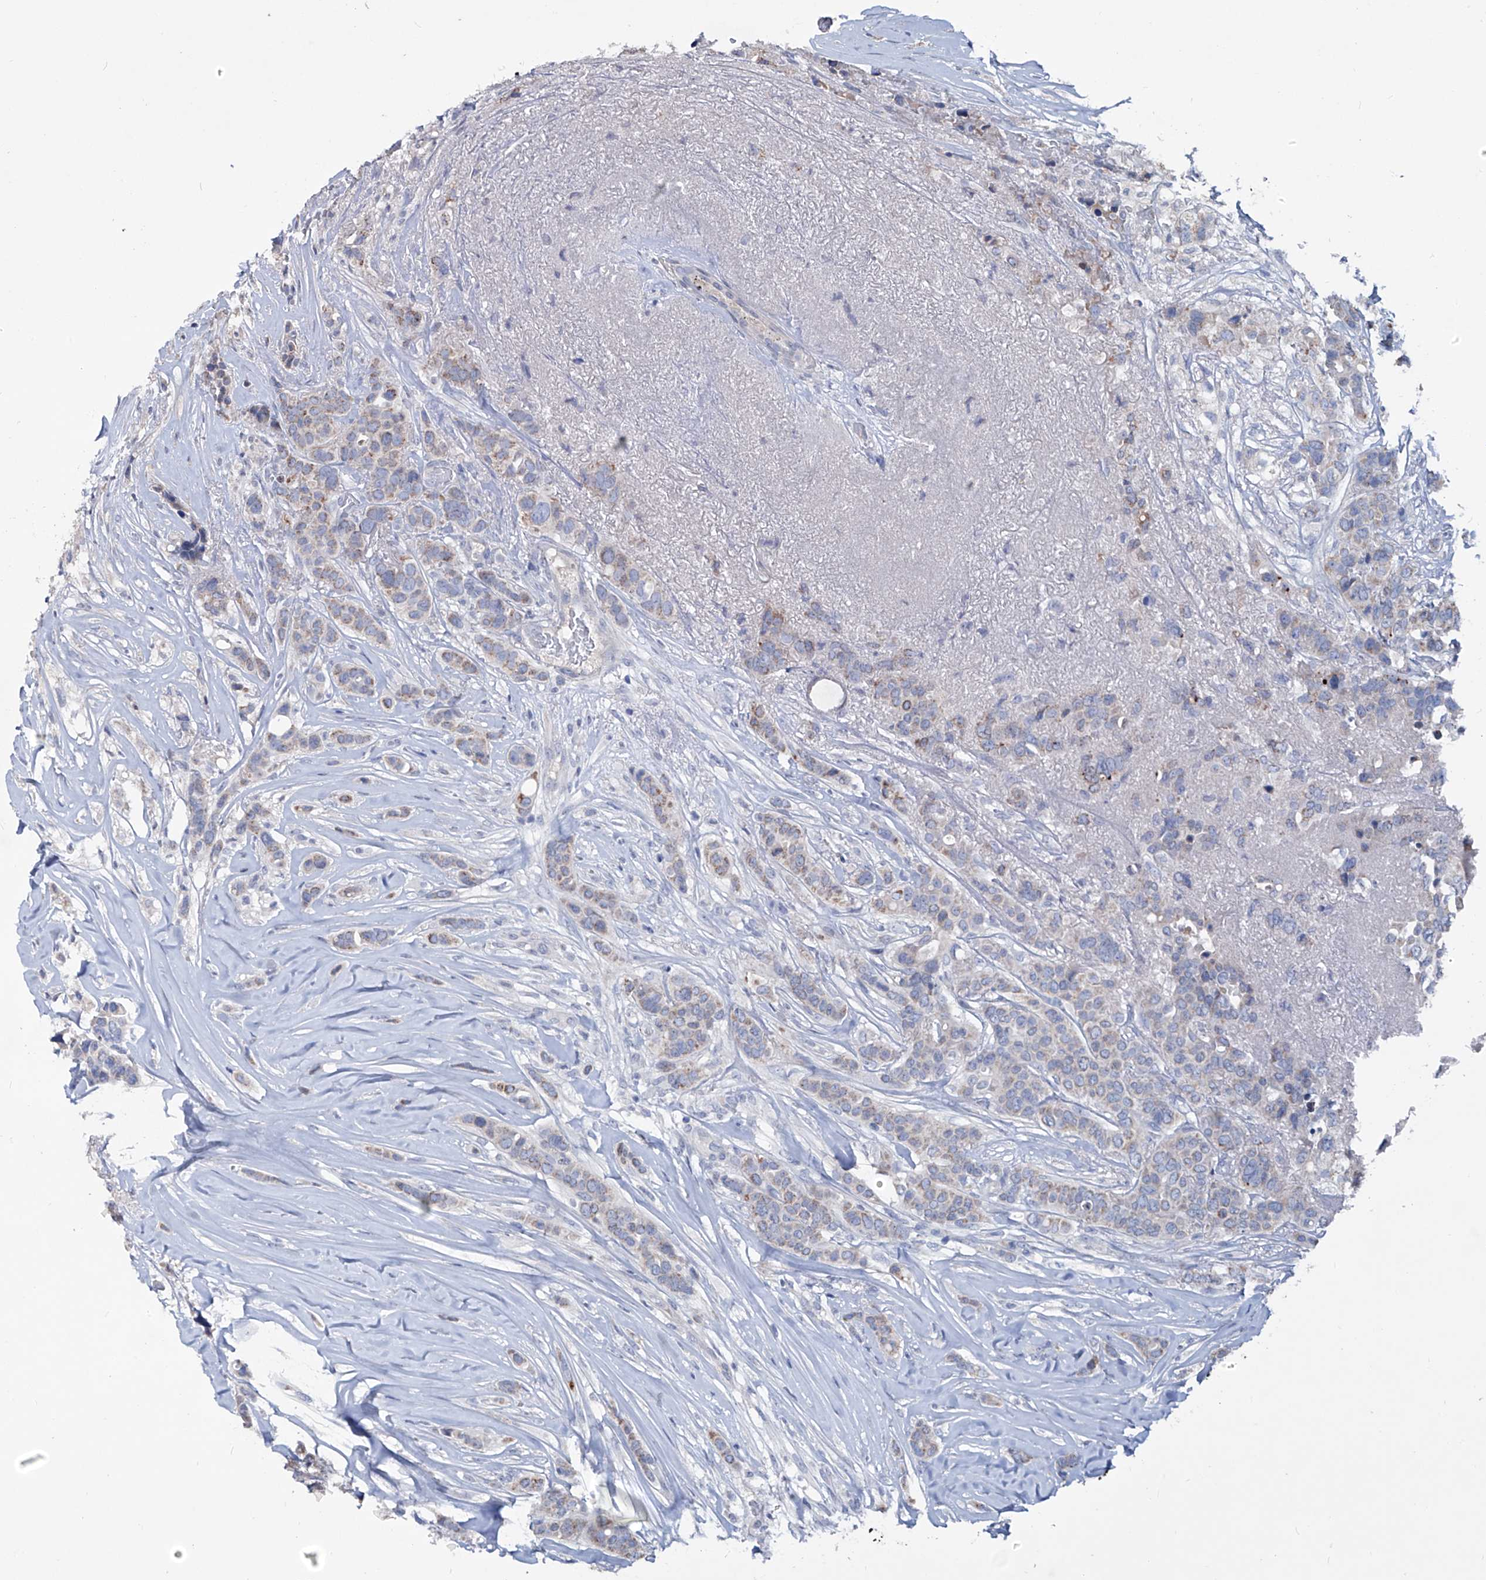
{"staining": {"intensity": "weak", "quantity": "25%-75%", "location": "cytoplasmic/membranous"}, "tissue": "breast cancer", "cell_type": "Tumor cells", "image_type": "cancer", "snomed": [{"axis": "morphology", "description": "Lobular carcinoma"}, {"axis": "topography", "description": "Breast"}], "caption": "Immunohistochemistry image of human breast cancer stained for a protein (brown), which demonstrates low levels of weak cytoplasmic/membranous expression in approximately 25%-75% of tumor cells.", "gene": "KLHL17", "patient": {"sex": "female", "age": 51}}